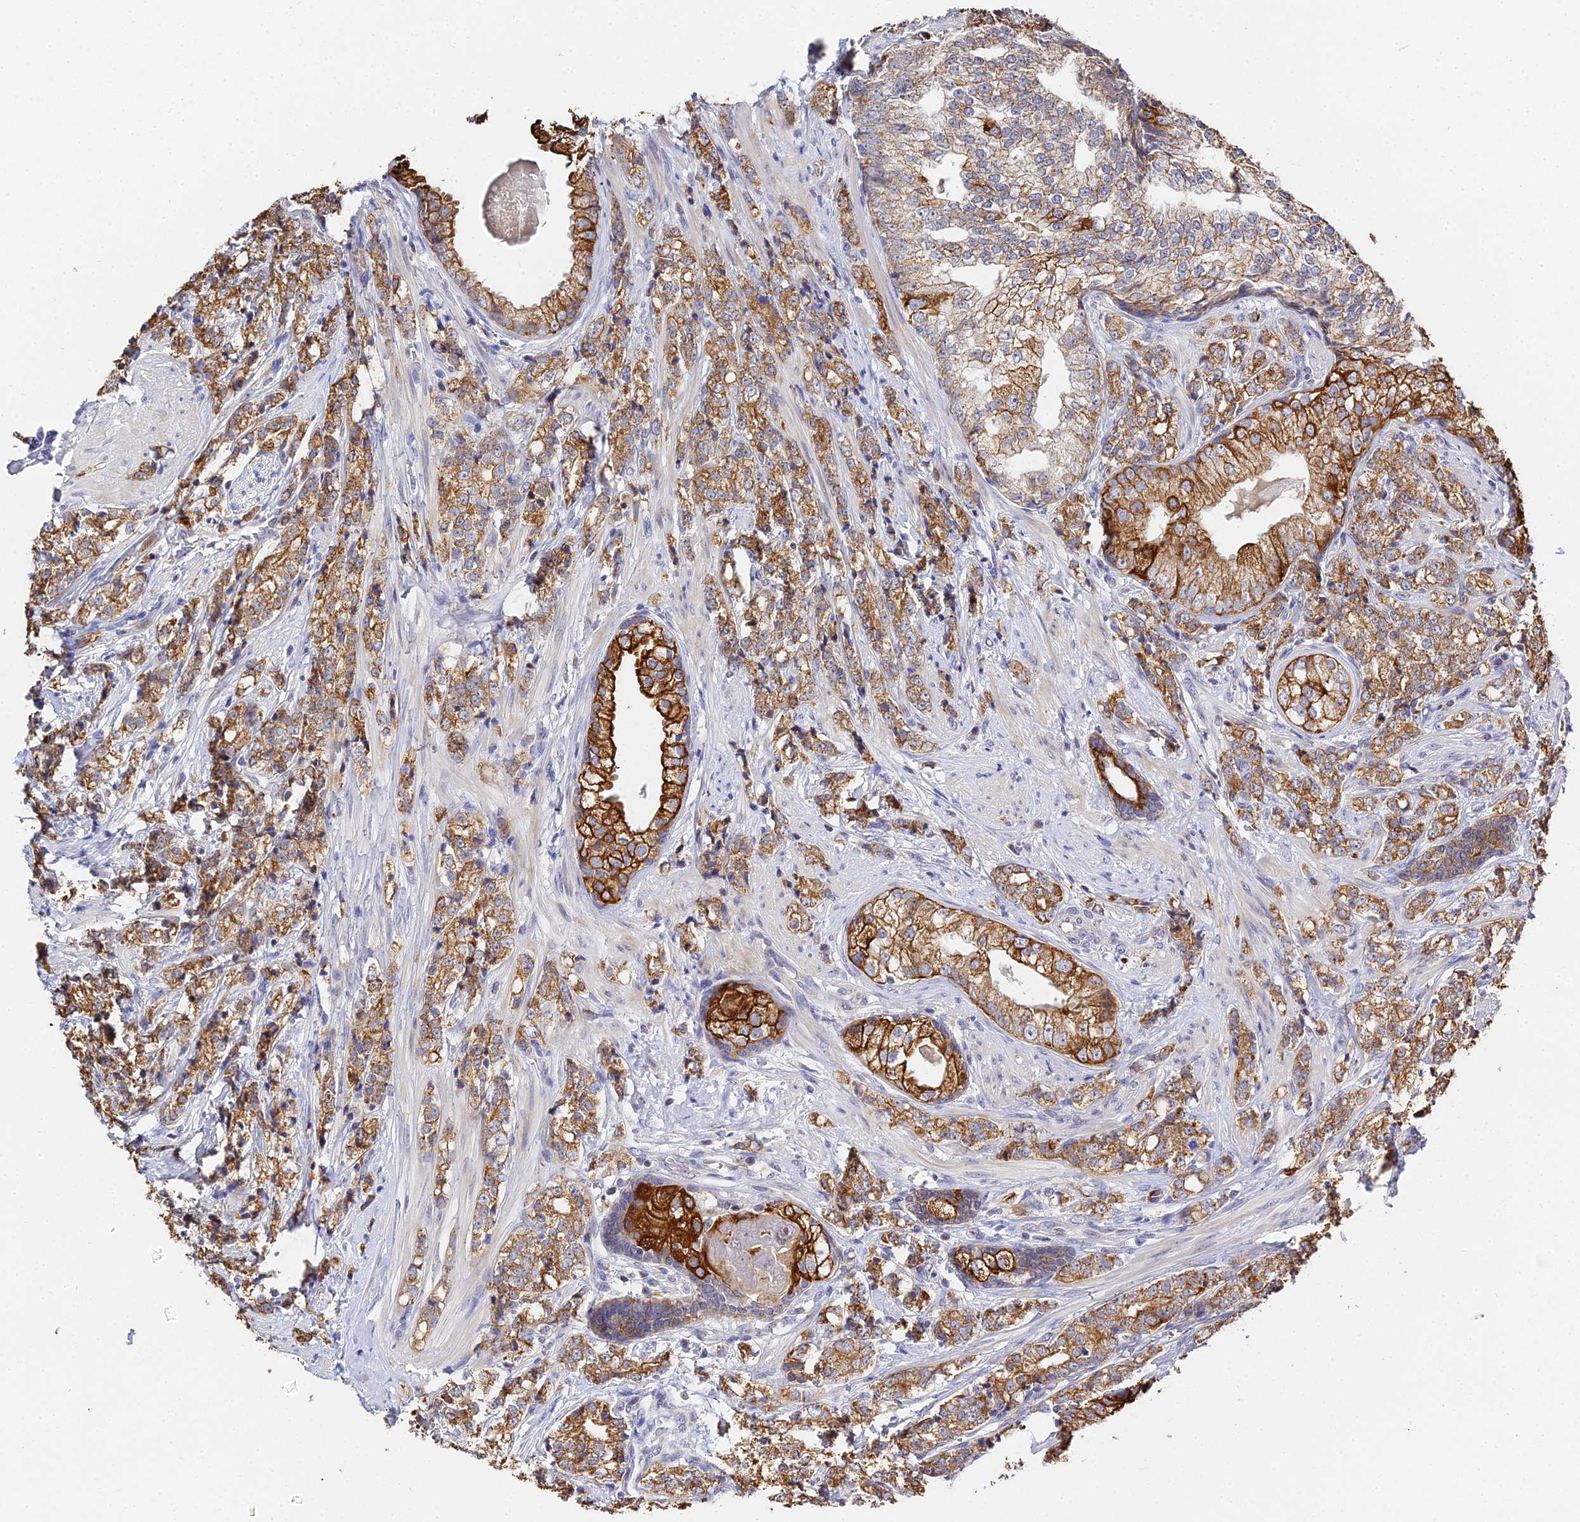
{"staining": {"intensity": "strong", "quantity": ">75%", "location": "cytoplasmic/membranous"}, "tissue": "prostate cancer", "cell_type": "Tumor cells", "image_type": "cancer", "snomed": [{"axis": "morphology", "description": "Adenocarcinoma, High grade"}, {"axis": "topography", "description": "Prostate"}], "caption": "An image of human prostate cancer stained for a protein shows strong cytoplasmic/membranous brown staining in tumor cells.", "gene": "ZXDA", "patient": {"sex": "male", "age": 69}}